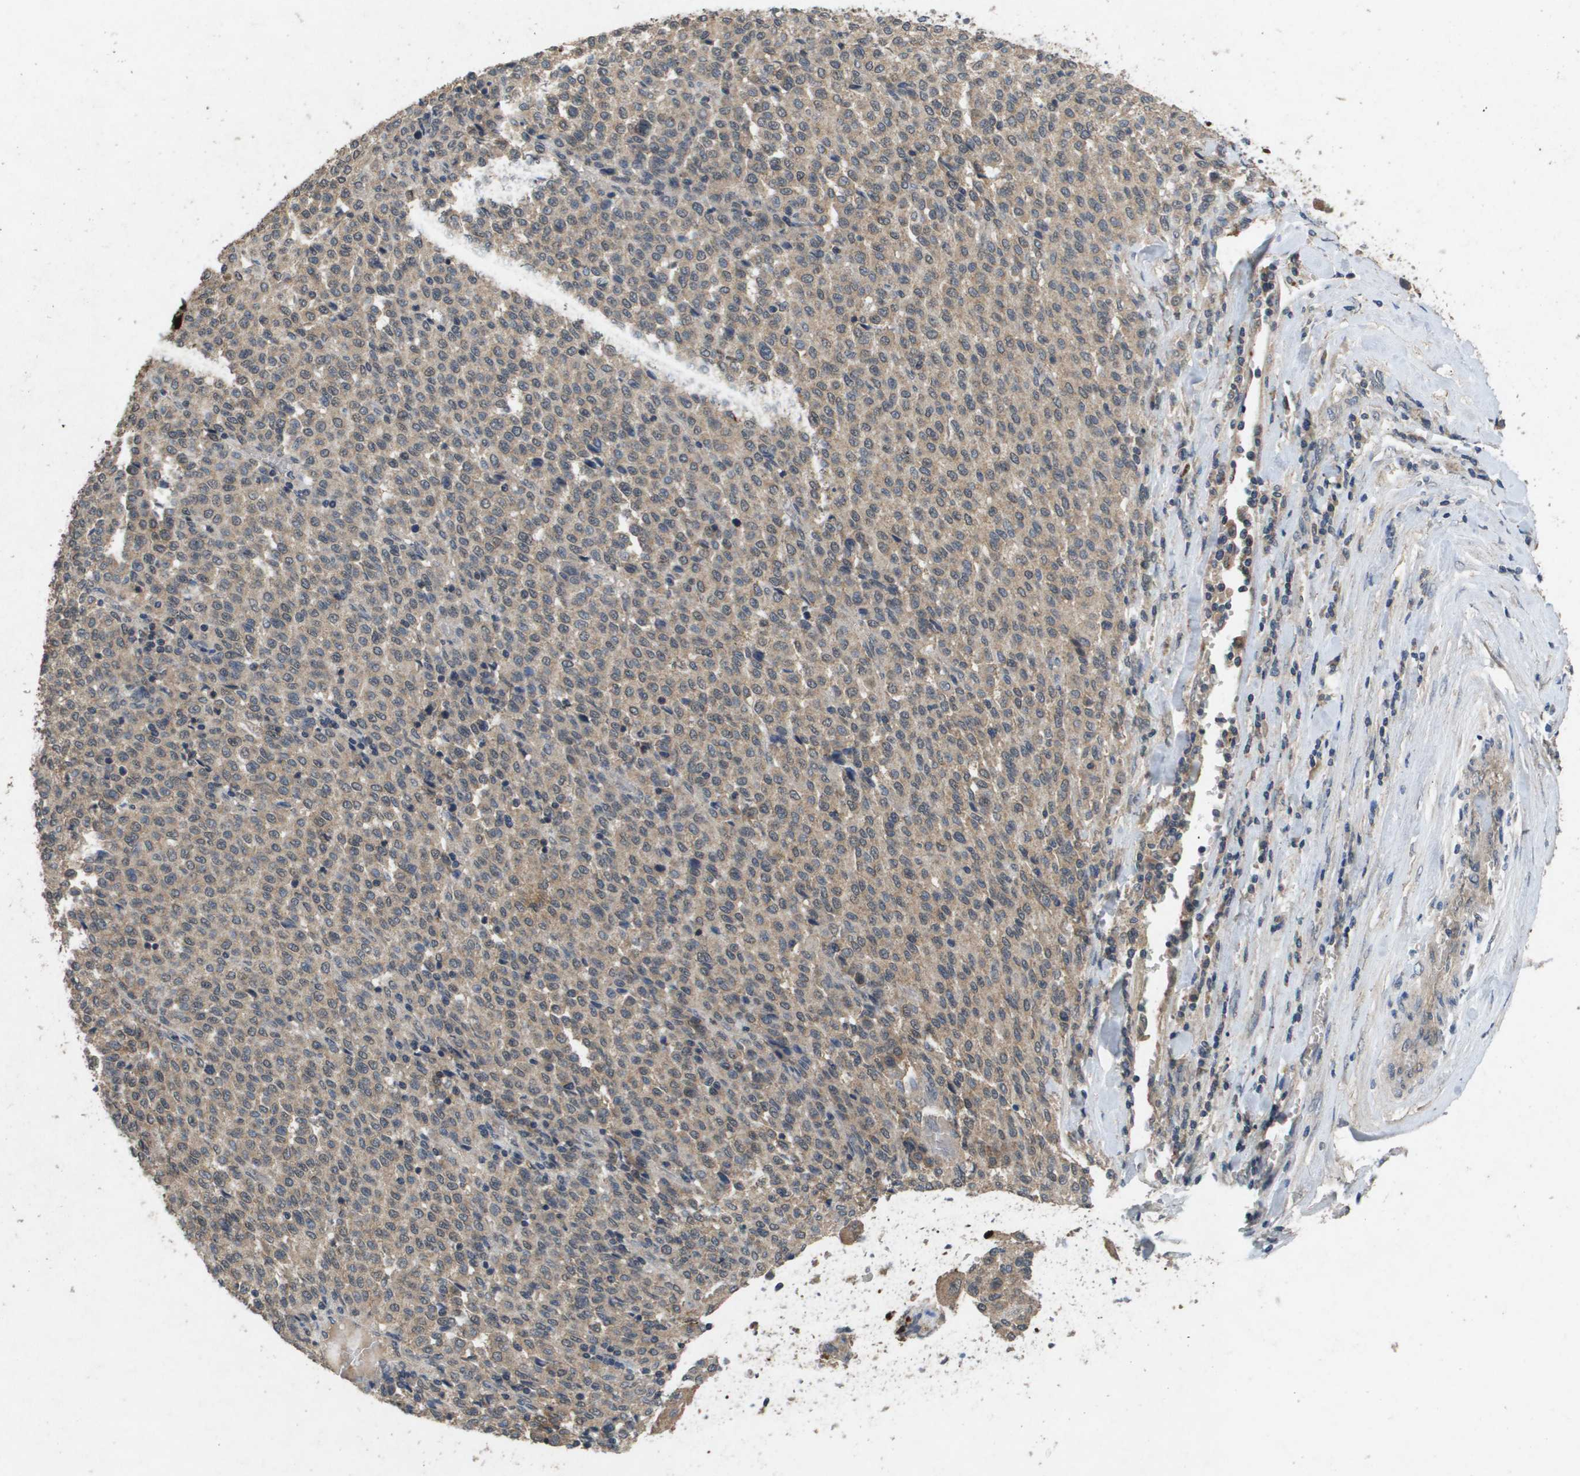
{"staining": {"intensity": "weak", "quantity": ">75%", "location": "cytoplasmic/membranous"}, "tissue": "melanoma", "cell_type": "Tumor cells", "image_type": "cancer", "snomed": [{"axis": "morphology", "description": "Malignant melanoma, Metastatic site"}, {"axis": "topography", "description": "Pancreas"}], "caption": "Melanoma stained with IHC shows weak cytoplasmic/membranous expression in about >75% of tumor cells.", "gene": "PROC", "patient": {"sex": "female", "age": 30}}